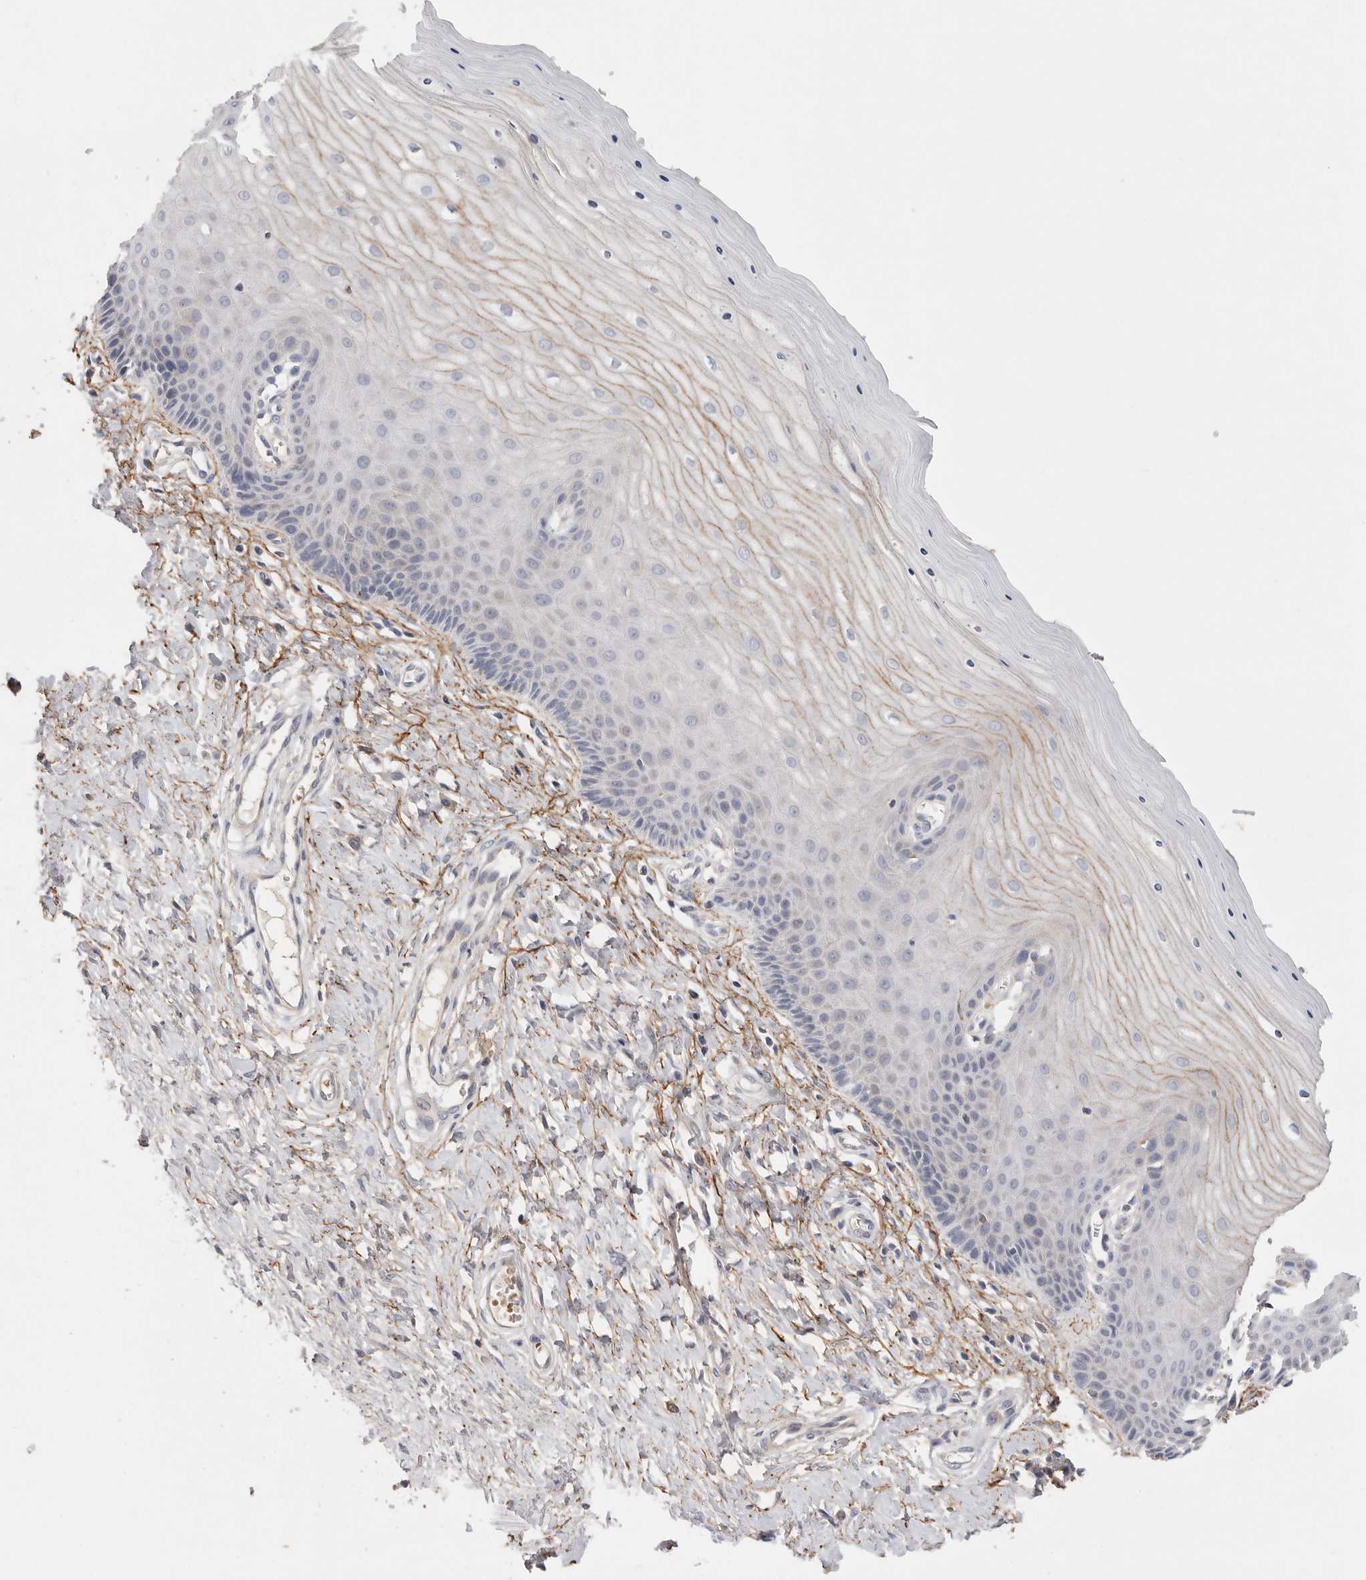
{"staining": {"intensity": "negative", "quantity": "none", "location": "none"}, "tissue": "cervix", "cell_type": "Glandular cells", "image_type": "normal", "snomed": [{"axis": "morphology", "description": "Normal tissue, NOS"}, {"axis": "topography", "description": "Cervix"}], "caption": "DAB immunohistochemical staining of unremarkable cervix reveals no significant positivity in glandular cells. The staining is performed using DAB brown chromogen with nuclei counter-stained in using hematoxylin.", "gene": "CFAP298", "patient": {"sex": "female", "age": 55}}